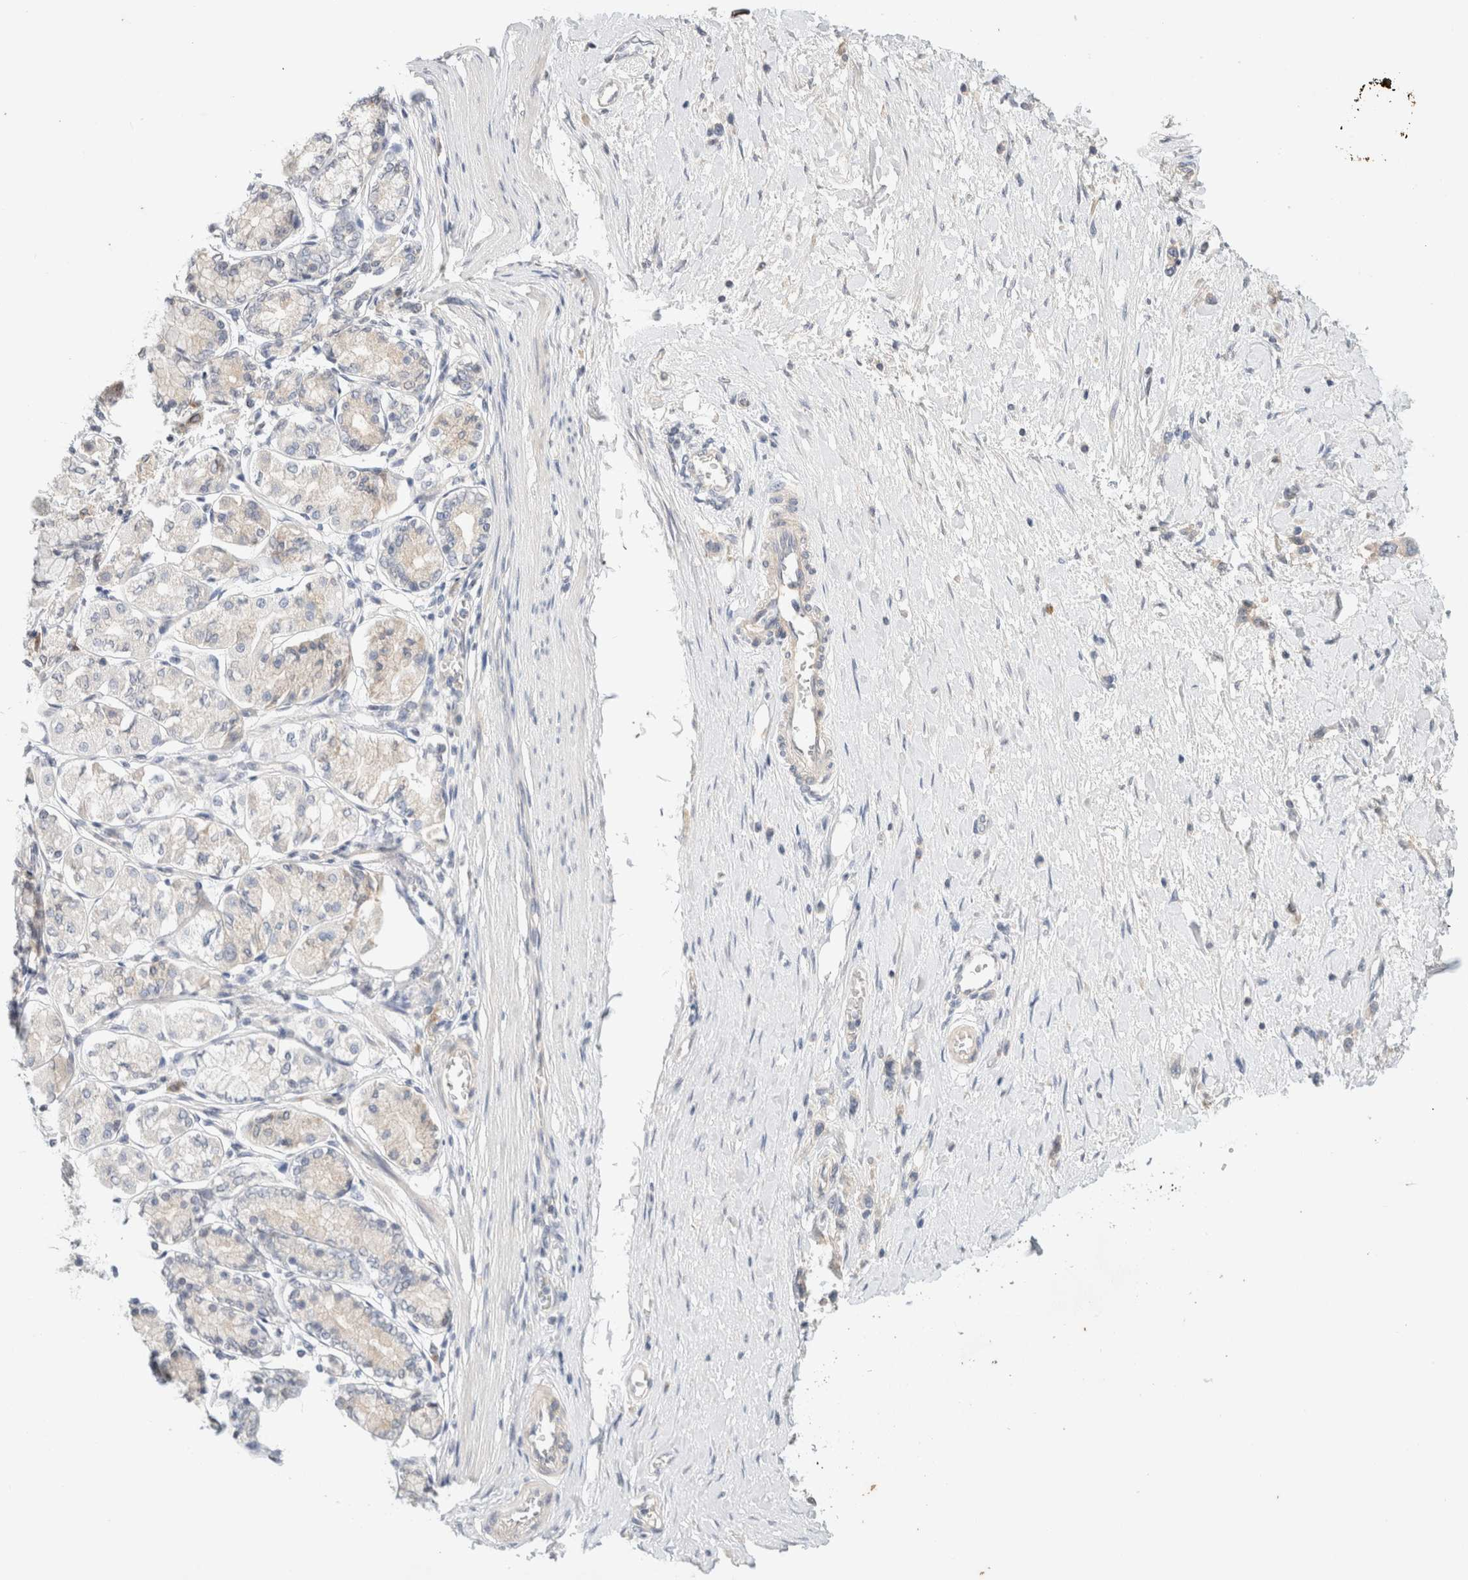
{"staining": {"intensity": "negative", "quantity": "none", "location": "none"}, "tissue": "stomach cancer", "cell_type": "Tumor cells", "image_type": "cancer", "snomed": [{"axis": "morphology", "description": "Adenocarcinoma, NOS"}, {"axis": "topography", "description": "Stomach"}], "caption": "DAB immunohistochemical staining of human stomach adenocarcinoma shows no significant expression in tumor cells.", "gene": "SPRTN", "patient": {"sex": "female", "age": 65}}